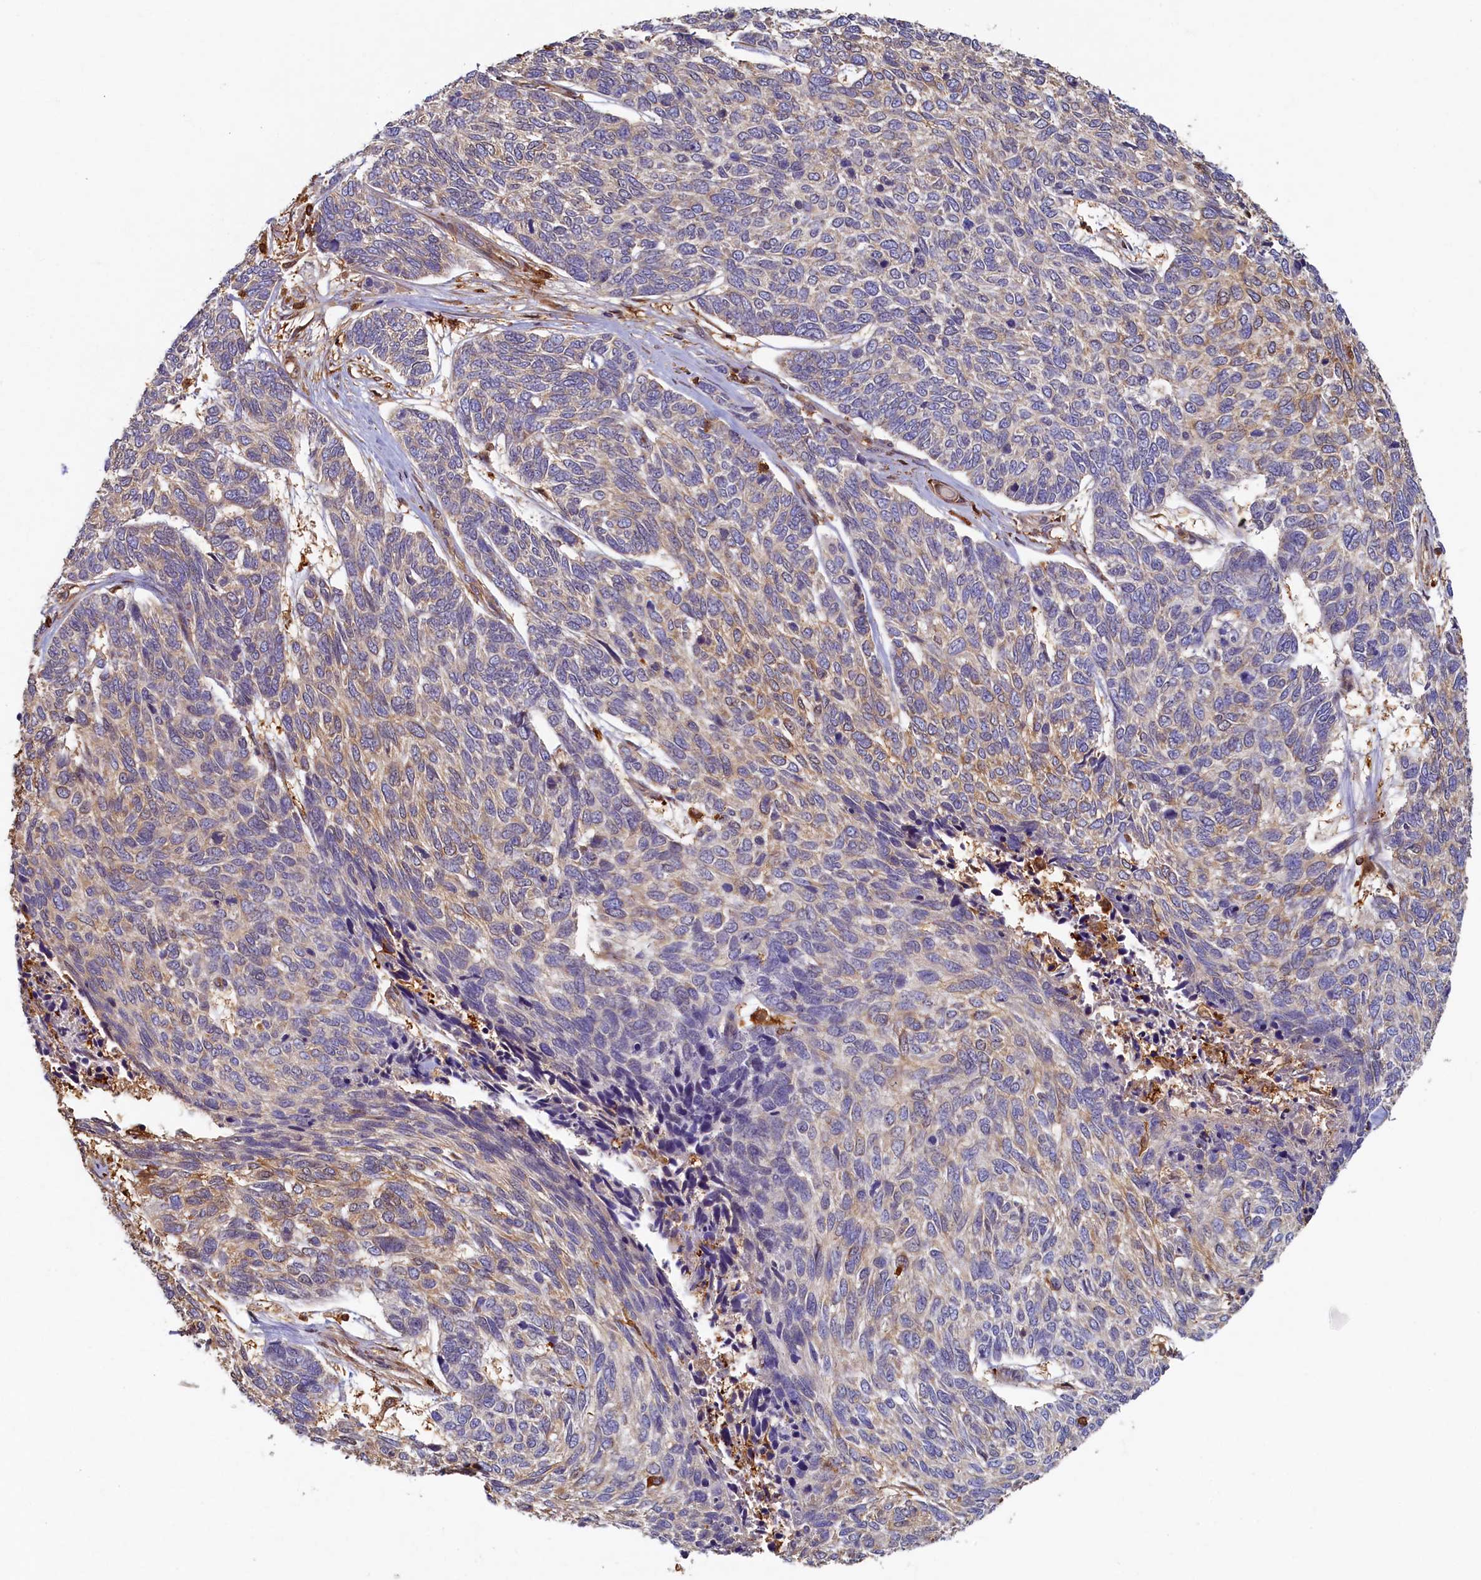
{"staining": {"intensity": "moderate", "quantity": "<25%", "location": "cytoplasmic/membranous"}, "tissue": "skin cancer", "cell_type": "Tumor cells", "image_type": "cancer", "snomed": [{"axis": "morphology", "description": "Basal cell carcinoma"}, {"axis": "topography", "description": "Skin"}], "caption": "Immunohistochemical staining of human skin cancer demonstrates moderate cytoplasmic/membranous protein expression in about <25% of tumor cells.", "gene": "TIMM8B", "patient": {"sex": "female", "age": 65}}